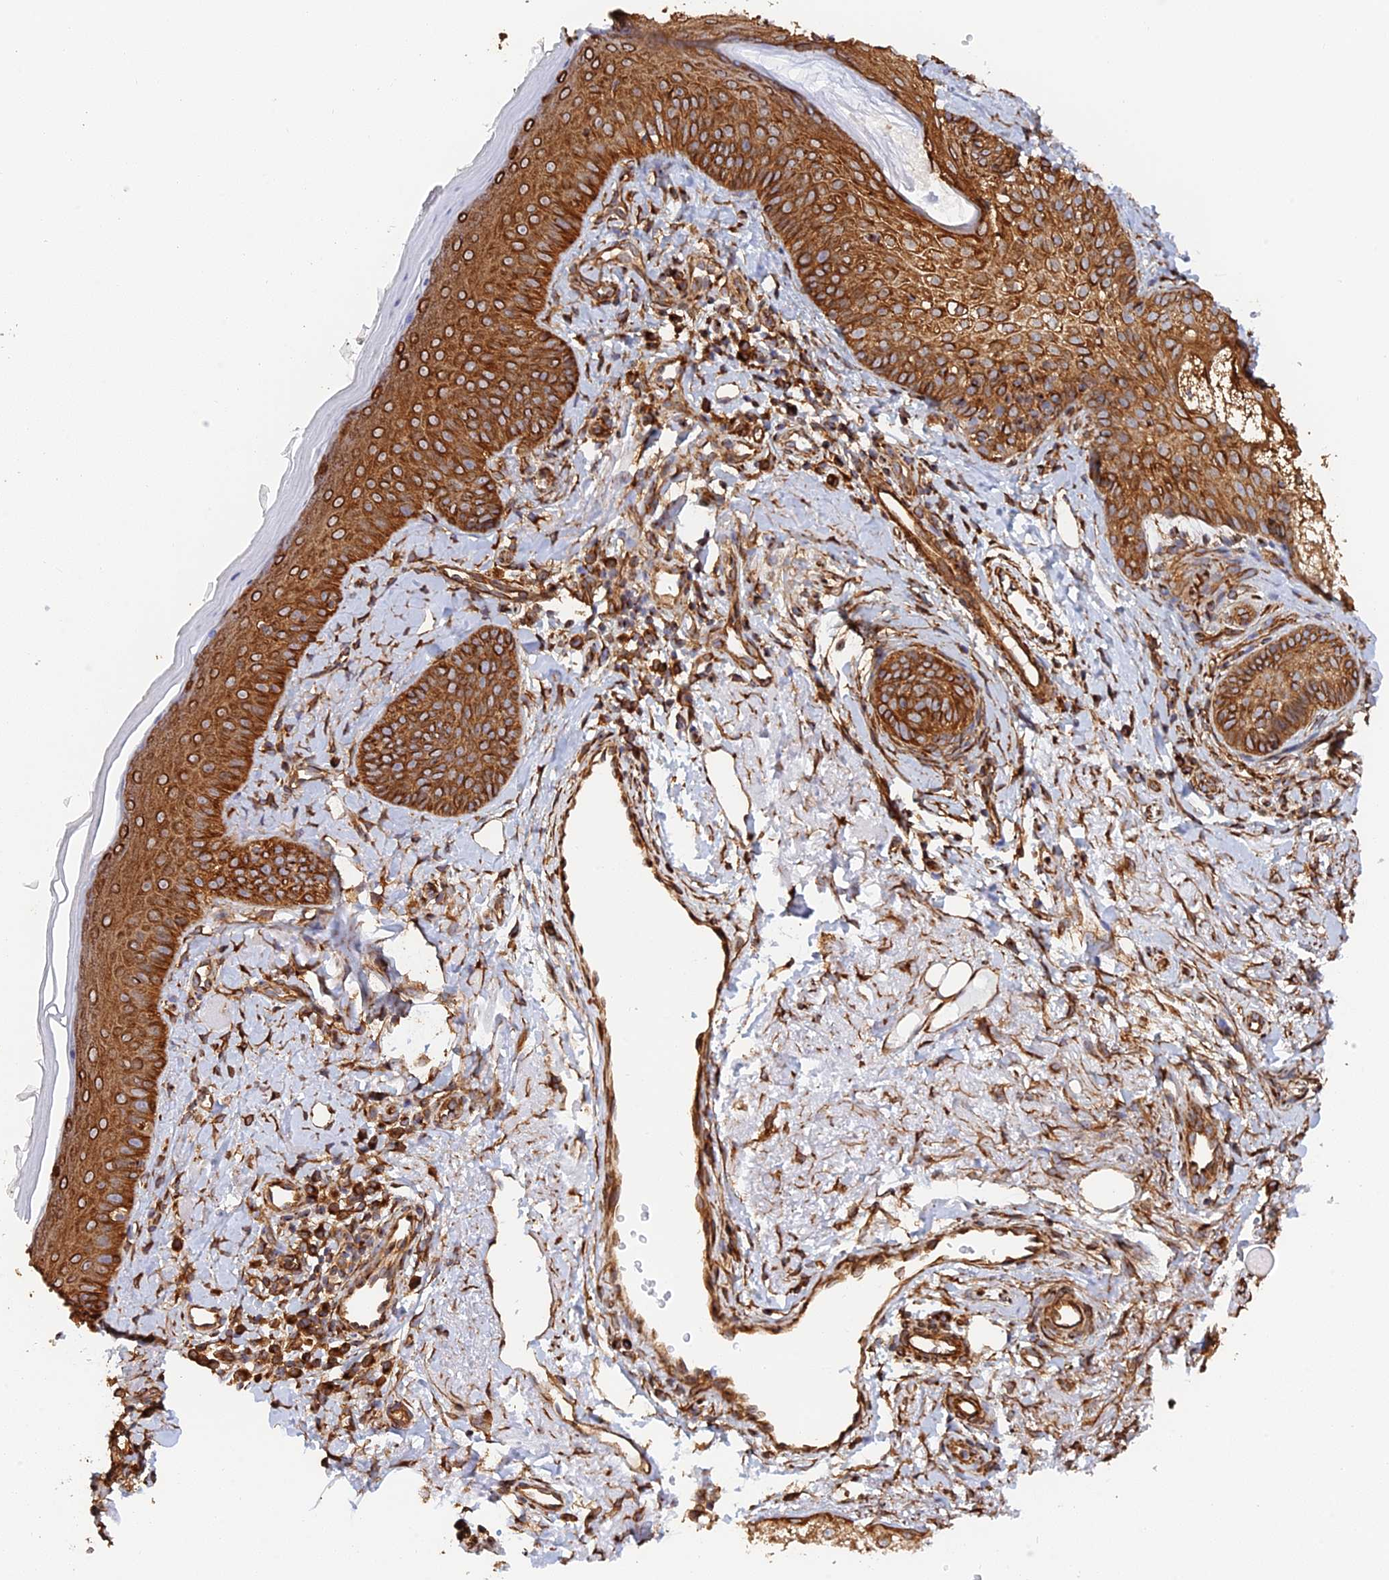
{"staining": {"intensity": "moderate", "quantity": ">75%", "location": "cytoplasmic/membranous"}, "tissue": "skin", "cell_type": "Fibroblasts", "image_type": "normal", "snomed": [{"axis": "morphology", "description": "Normal tissue, NOS"}, {"axis": "topography", "description": "Skin"}], "caption": "A micrograph of human skin stained for a protein demonstrates moderate cytoplasmic/membranous brown staining in fibroblasts.", "gene": "WBP11", "patient": {"sex": "male", "age": 57}}